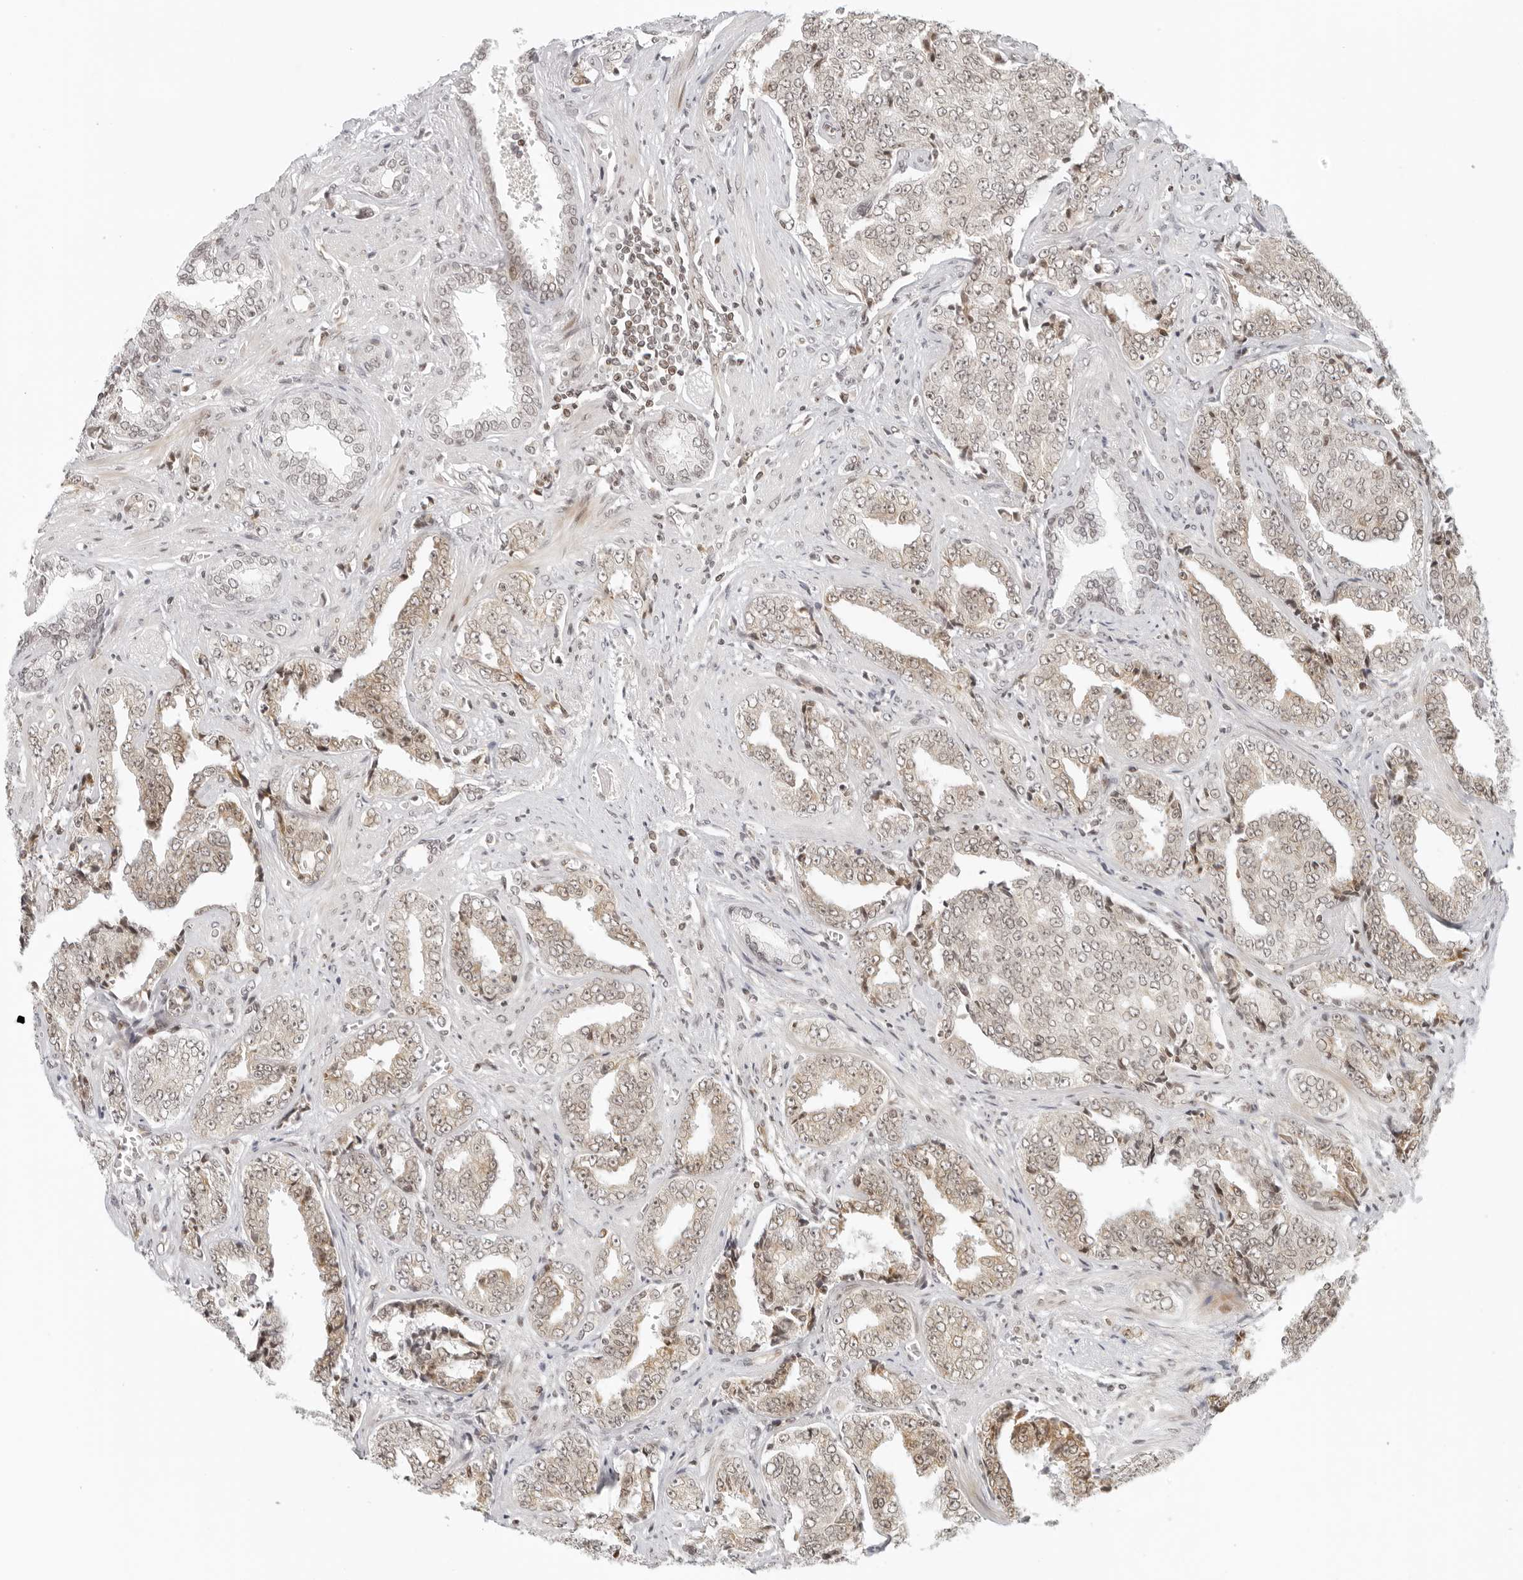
{"staining": {"intensity": "weak", "quantity": ">75%", "location": "cytoplasmic/membranous,nuclear"}, "tissue": "prostate cancer", "cell_type": "Tumor cells", "image_type": "cancer", "snomed": [{"axis": "morphology", "description": "Adenocarcinoma, High grade"}, {"axis": "topography", "description": "Prostate"}], "caption": "Protein staining of prostate adenocarcinoma (high-grade) tissue displays weak cytoplasmic/membranous and nuclear staining in approximately >75% of tumor cells.", "gene": "ZNF407", "patient": {"sex": "male", "age": 71}}